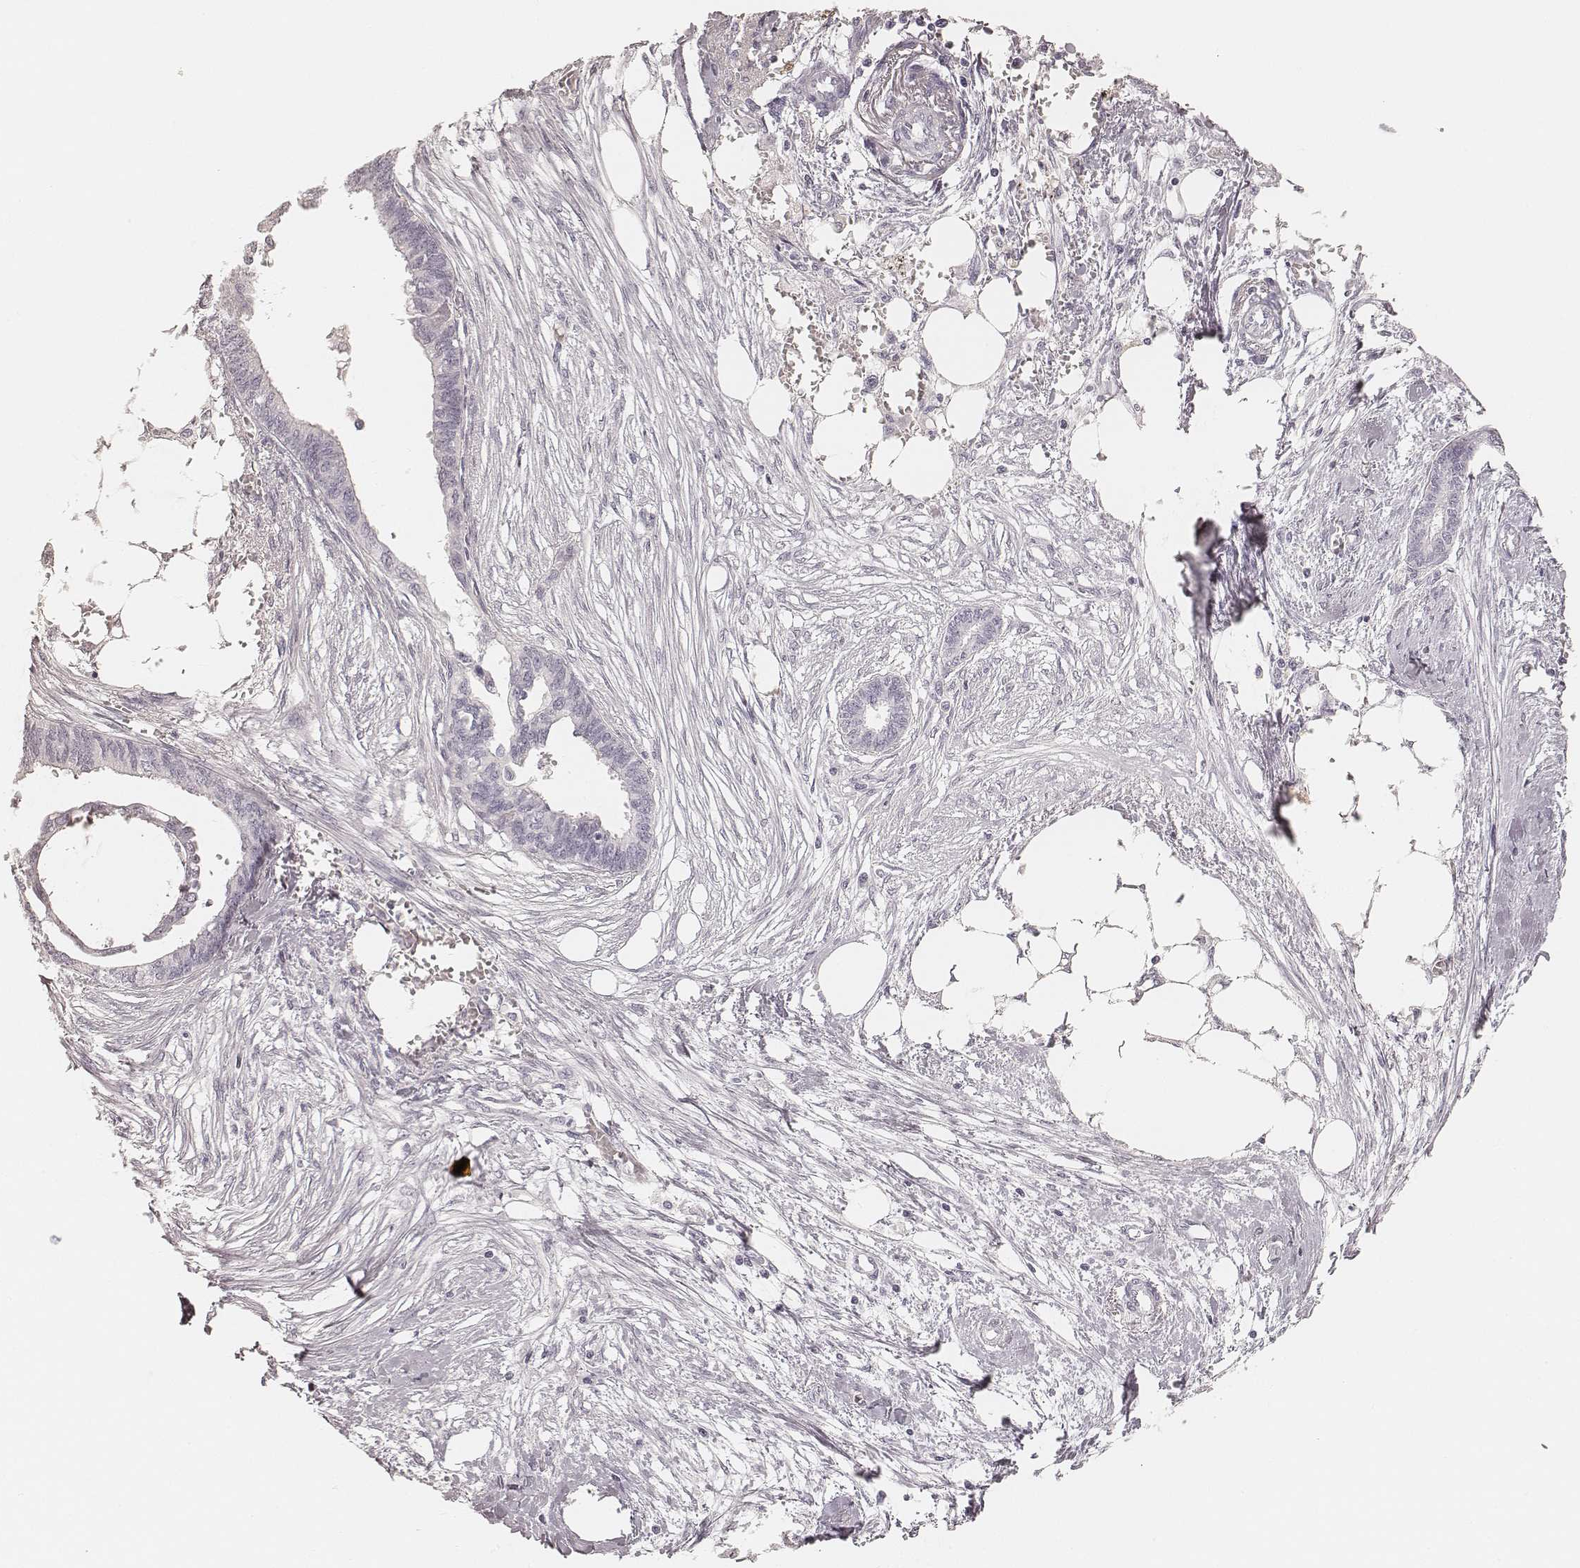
{"staining": {"intensity": "negative", "quantity": "none", "location": "none"}, "tissue": "endometrial cancer", "cell_type": "Tumor cells", "image_type": "cancer", "snomed": [{"axis": "morphology", "description": "Adenocarcinoma, NOS"}, {"axis": "morphology", "description": "Adenocarcinoma, metastatic, NOS"}, {"axis": "topography", "description": "Adipose tissue"}, {"axis": "topography", "description": "Endometrium"}], "caption": "A micrograph of human metastatic adenocarcinoma (endometrial) is negative for staining in tumor cells.", "gene": "HNF4G", "patient": {"sex": "female", "age": 67}}